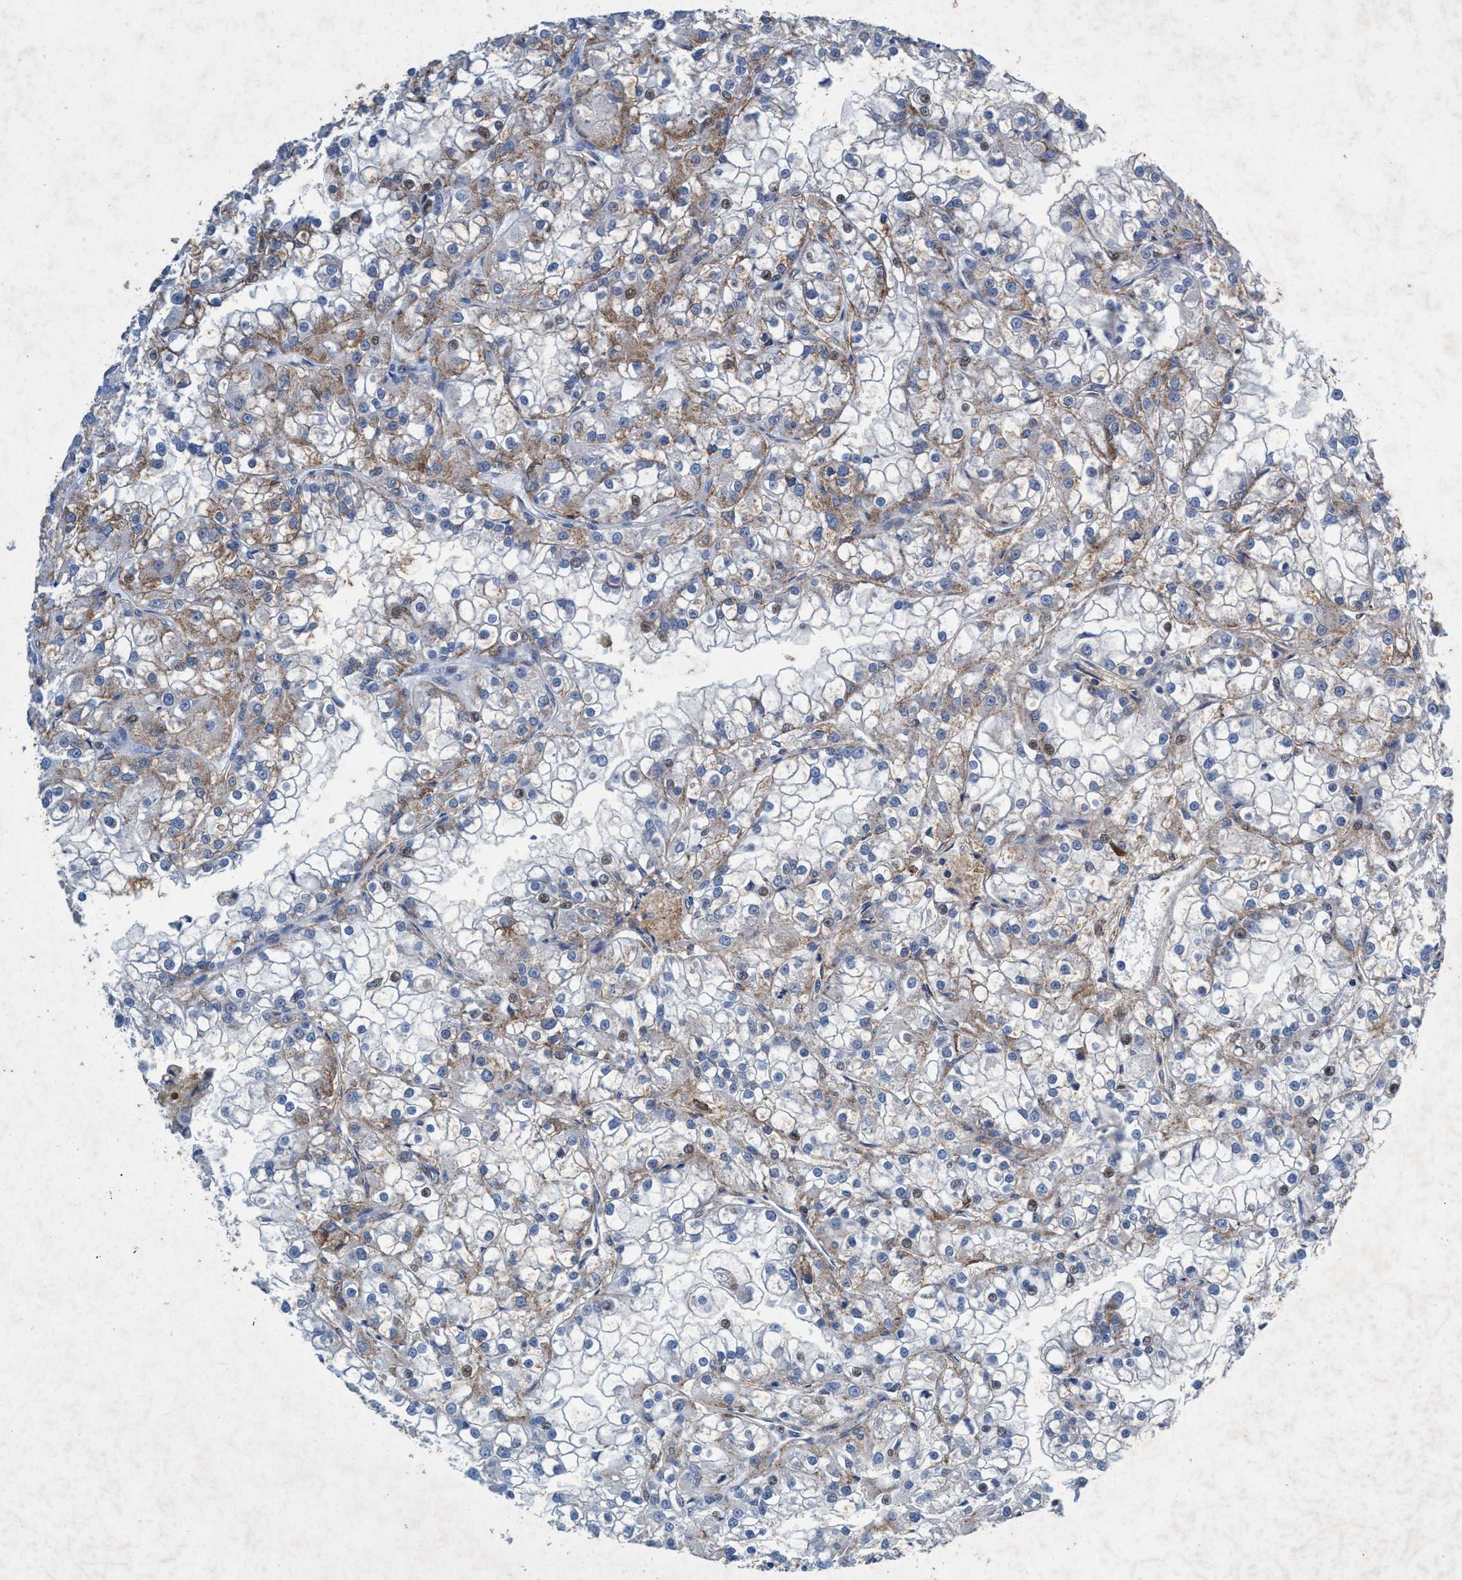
{"staining": {"intensity": "weak", "quantity": "25%-75%", "location": "cytoplasmic/membranous,nuclear"}, "tissue": "renal cancer", "cell_type": "Tumor cells", "image_type": "cancer", "snomed": [{"axis": "morphology", "description": "Adenocarcinoma, NOS"}, {"axis": "topography", "description": "Kidney"}], "caption": "Weak cytoplasmic/membranous and nuclear protein positivity is seen in approximately 25%-75% of tumor cells in renal adenocarcinoma. The staining was performed using DAB, with brown indicating positive protein expression. Nuclei are stained blue with hematoxylin.", "gene": "GRB14", "patient": {"sex": "female", "age": 52}}